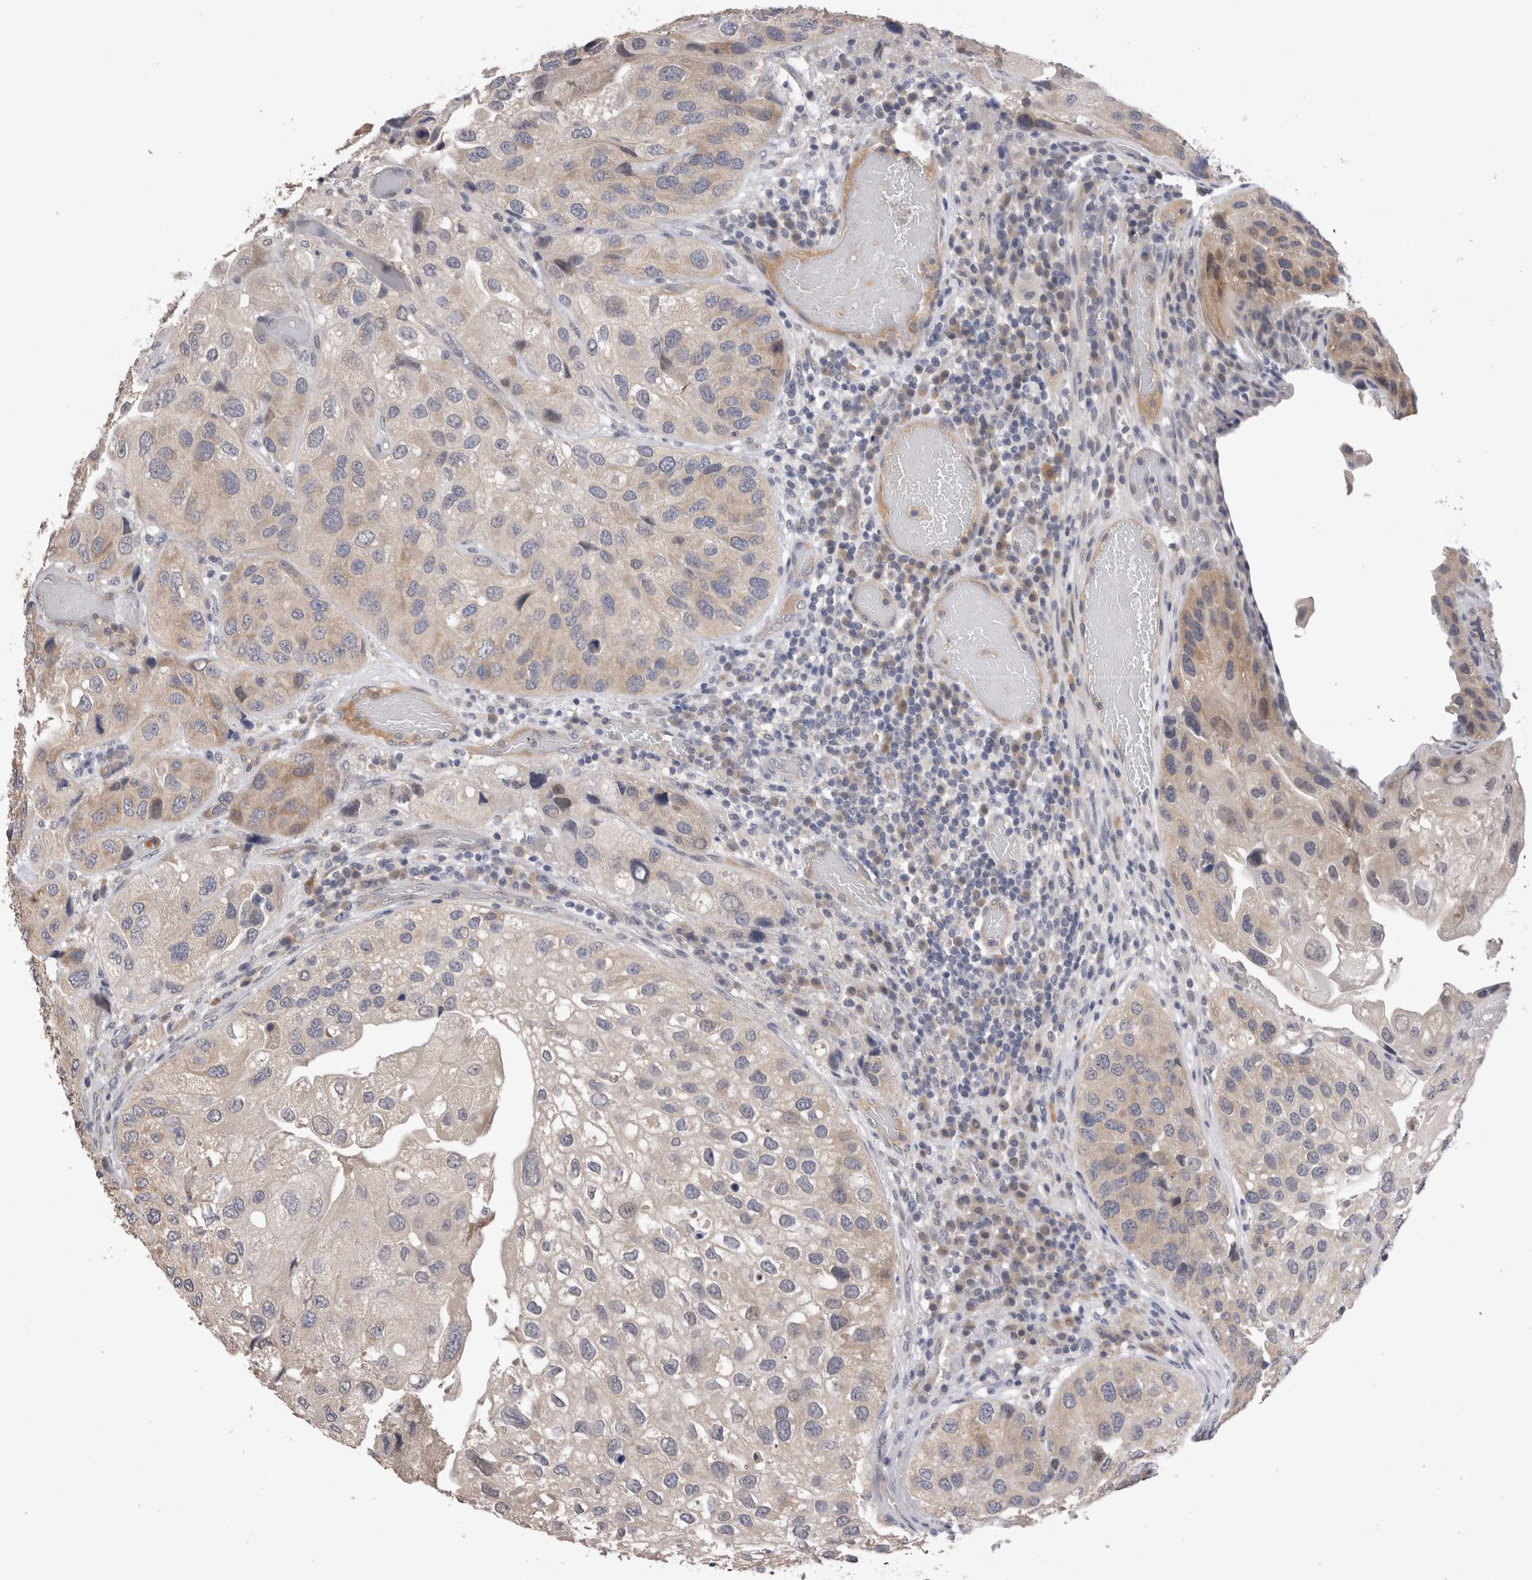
{"staining": {"intensity": "weak", "quantity": "<25%", "location": "cytoplasmic/membranous"}, "tissue": "urothelial cancer", "cell_type": "Tumor cells", "image_type": "cancer", "snomed": [{"axis": "morphology", "description": "Urothelial carcinoma, High grade"}, {"axis": "topography", "description": "Urinary bladder"}], "caption": "Image shows no significant protein positivity in tumor cells of urothelial cancer.", "gene": "CRYBG1", "patient": {"sex": "female", "age": 64}}